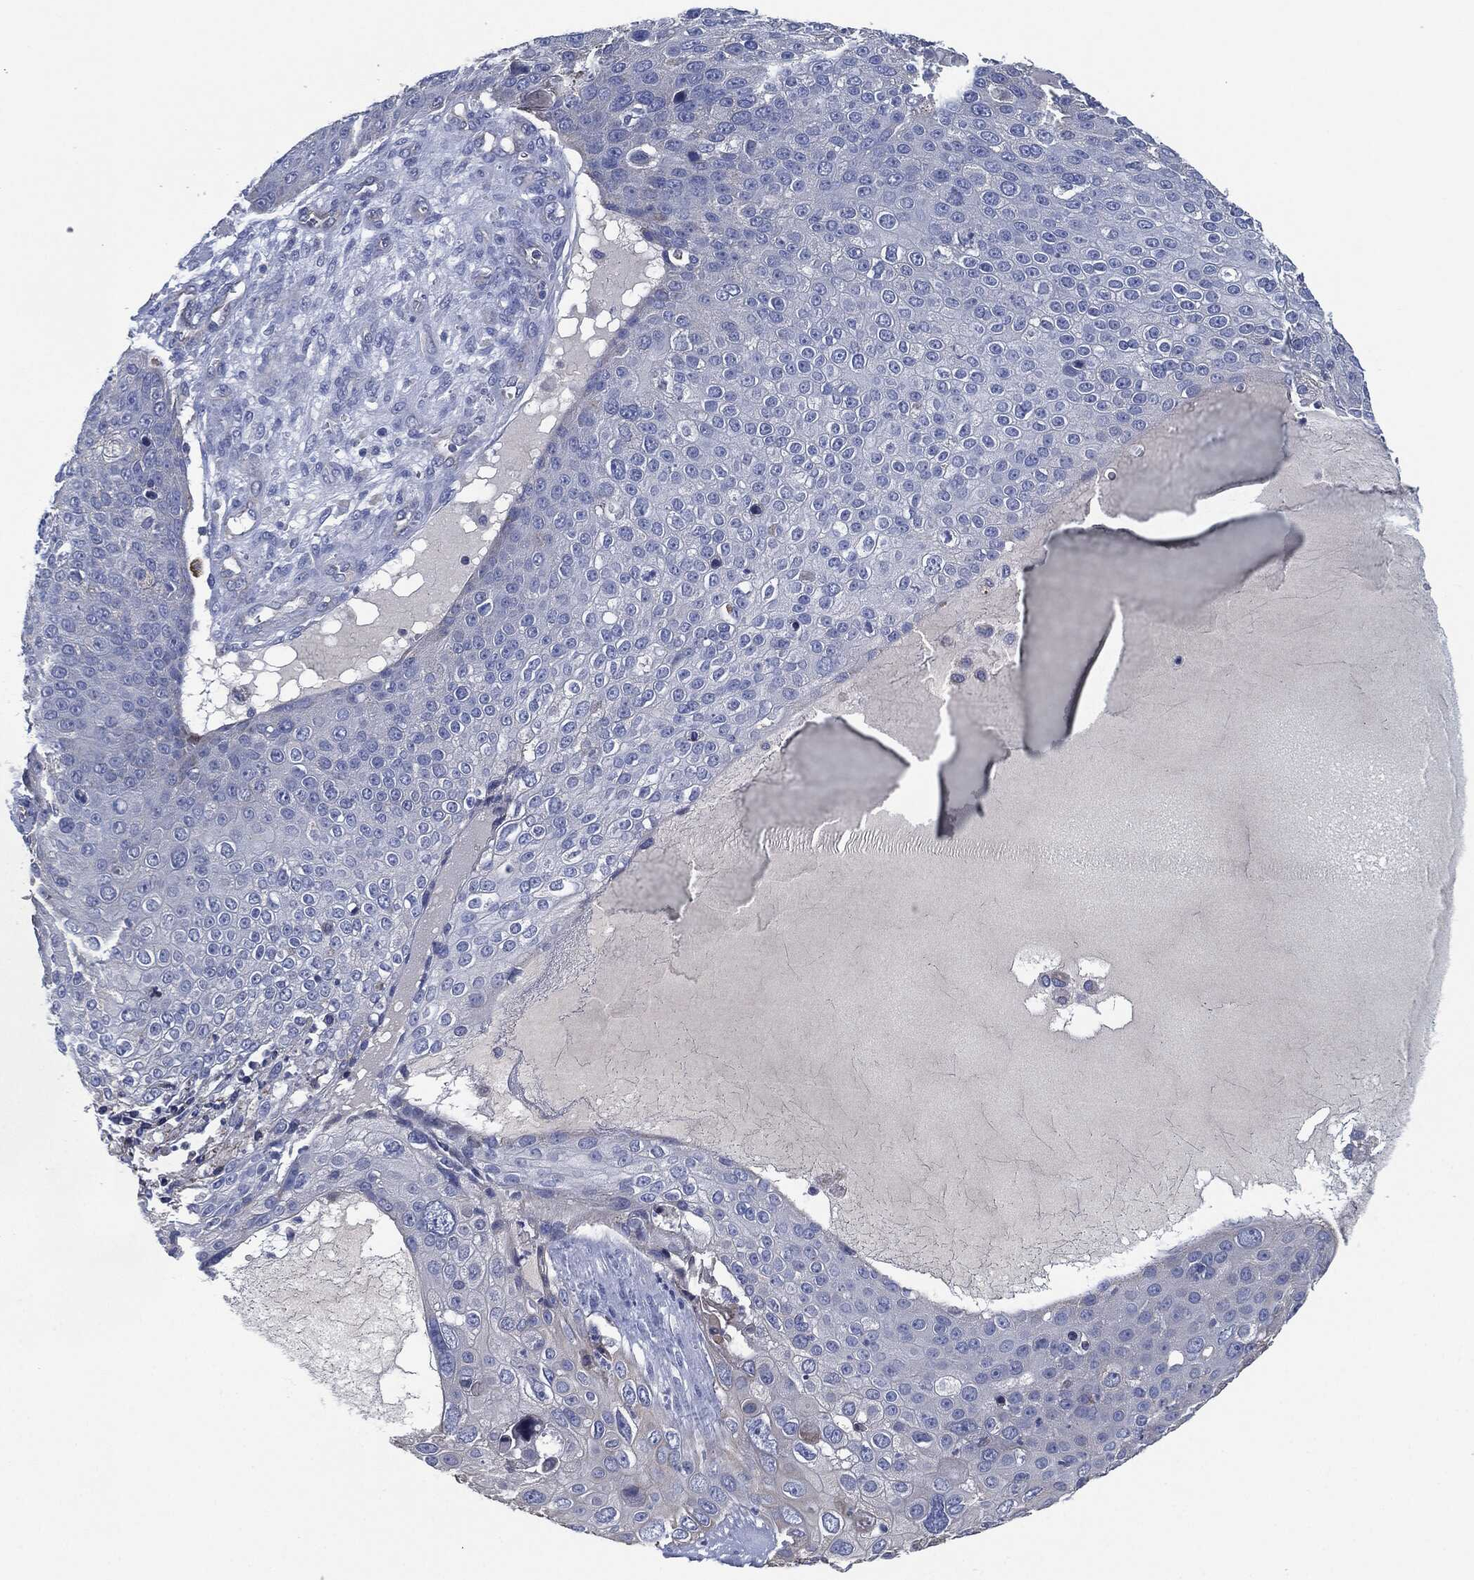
{"staining": {"intensity": "negative", "quantity": "none", "location": "none"}, "tissue": "skin cancer", "cell_type": "Tumor cells", "image_type": "cancer", "snomed": [{"axis": "morphology", "description": "Squamous cell carcinoma, NOS"}, {"axis": "topography", "description": "Skin"}], "caption": "Image shows no significant protein positivity in tumor cells of skin cancer (squamous cell carcinoma).", "gene": "SHROOM2", "patient": {"sex": "male", "age": 71}}